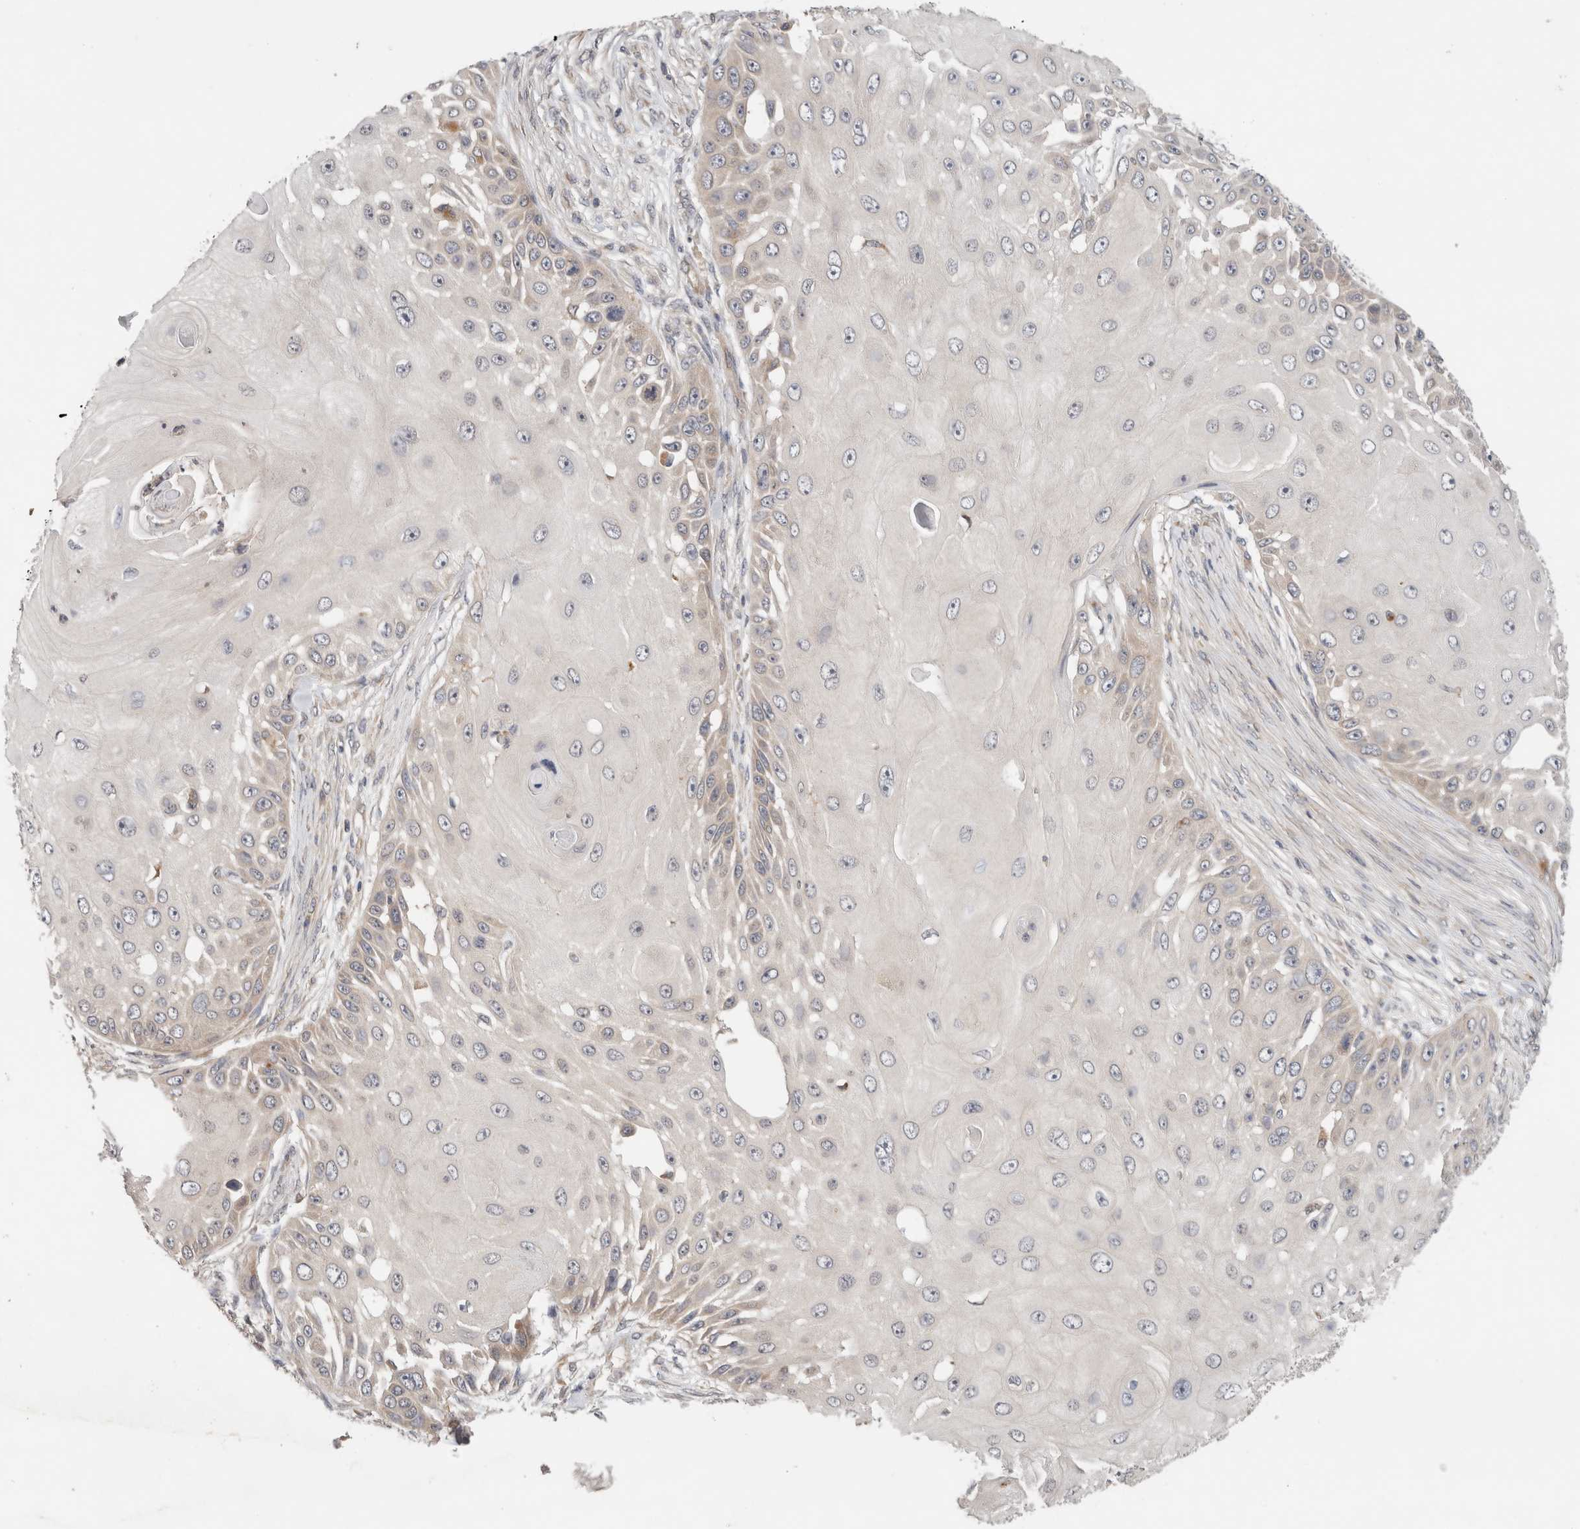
{"staining": {"intensity": "weak", "quantity": "<25%", "location": "cytoplasmic/membranous"}, "tissue": "skin cancer", "cell_type": "Tumor cells", "image_type": "cancer", "snomed": [{"axis": "morphology", "description": "Squamous cell carcinoma, NOS"}, {"axis": "topography", "description": "Skin"}], "caption": "This is an IHC histopathology image of human skin cancer (squamous cell carcinoma). There is no positivity in tumor cells.", "gene": "SGK1", "patient": {"sex": "female", "age": 44}}